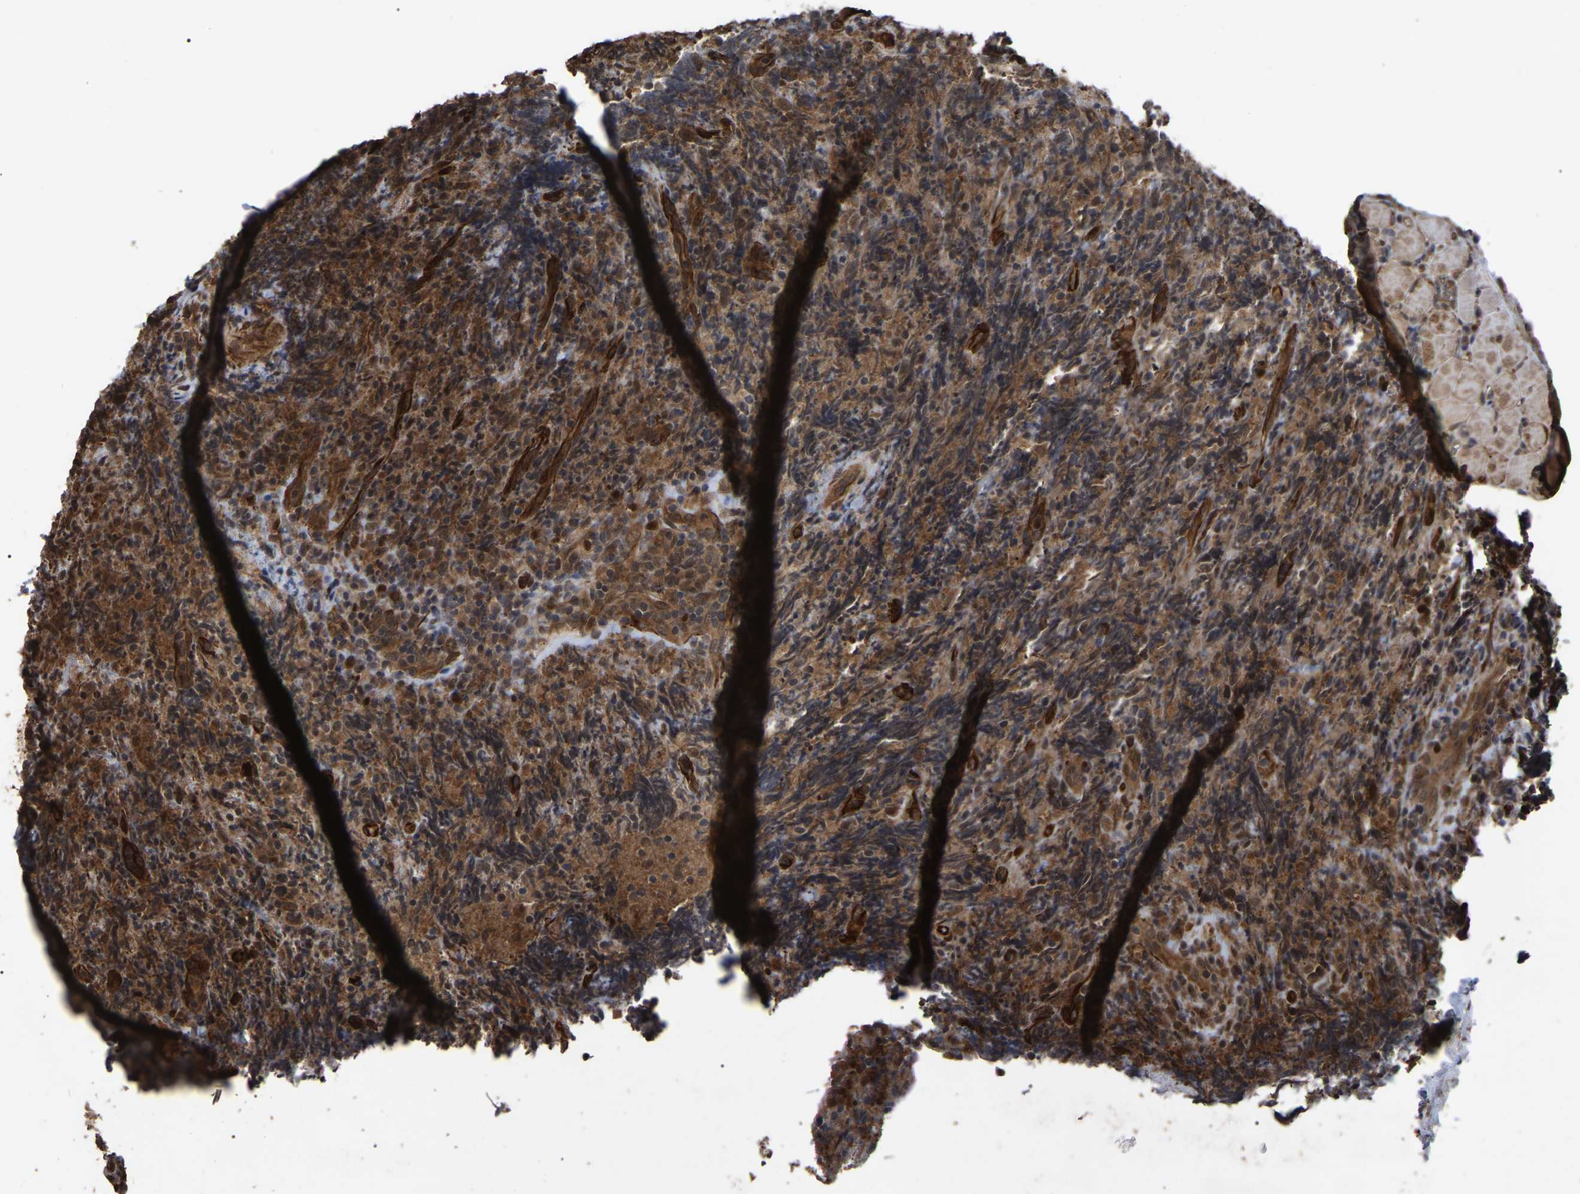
{"staining": {"intensity": "moderate", "quantity": ">75%", "location": "cytoplasmic/membranous"}, "tissue": "lymphoma", "cell_type": "Tumor cells", "image_type": "cancer", "snomed": [{"axis": "morphology", "description": "Malignant lymphoma, non-Hodgkin's type, High grade"}, {"axis": "topography", "description": "Tonsil"}], "caption": "The micrograph reveals immunohistochemical staining of lymphoma. There is moderate cytoplasmic/membranous expression is appreciated in about >75% of tumor cells.", "gene": "FAM161B", "patient": {"sex": "female", "age": 36}}